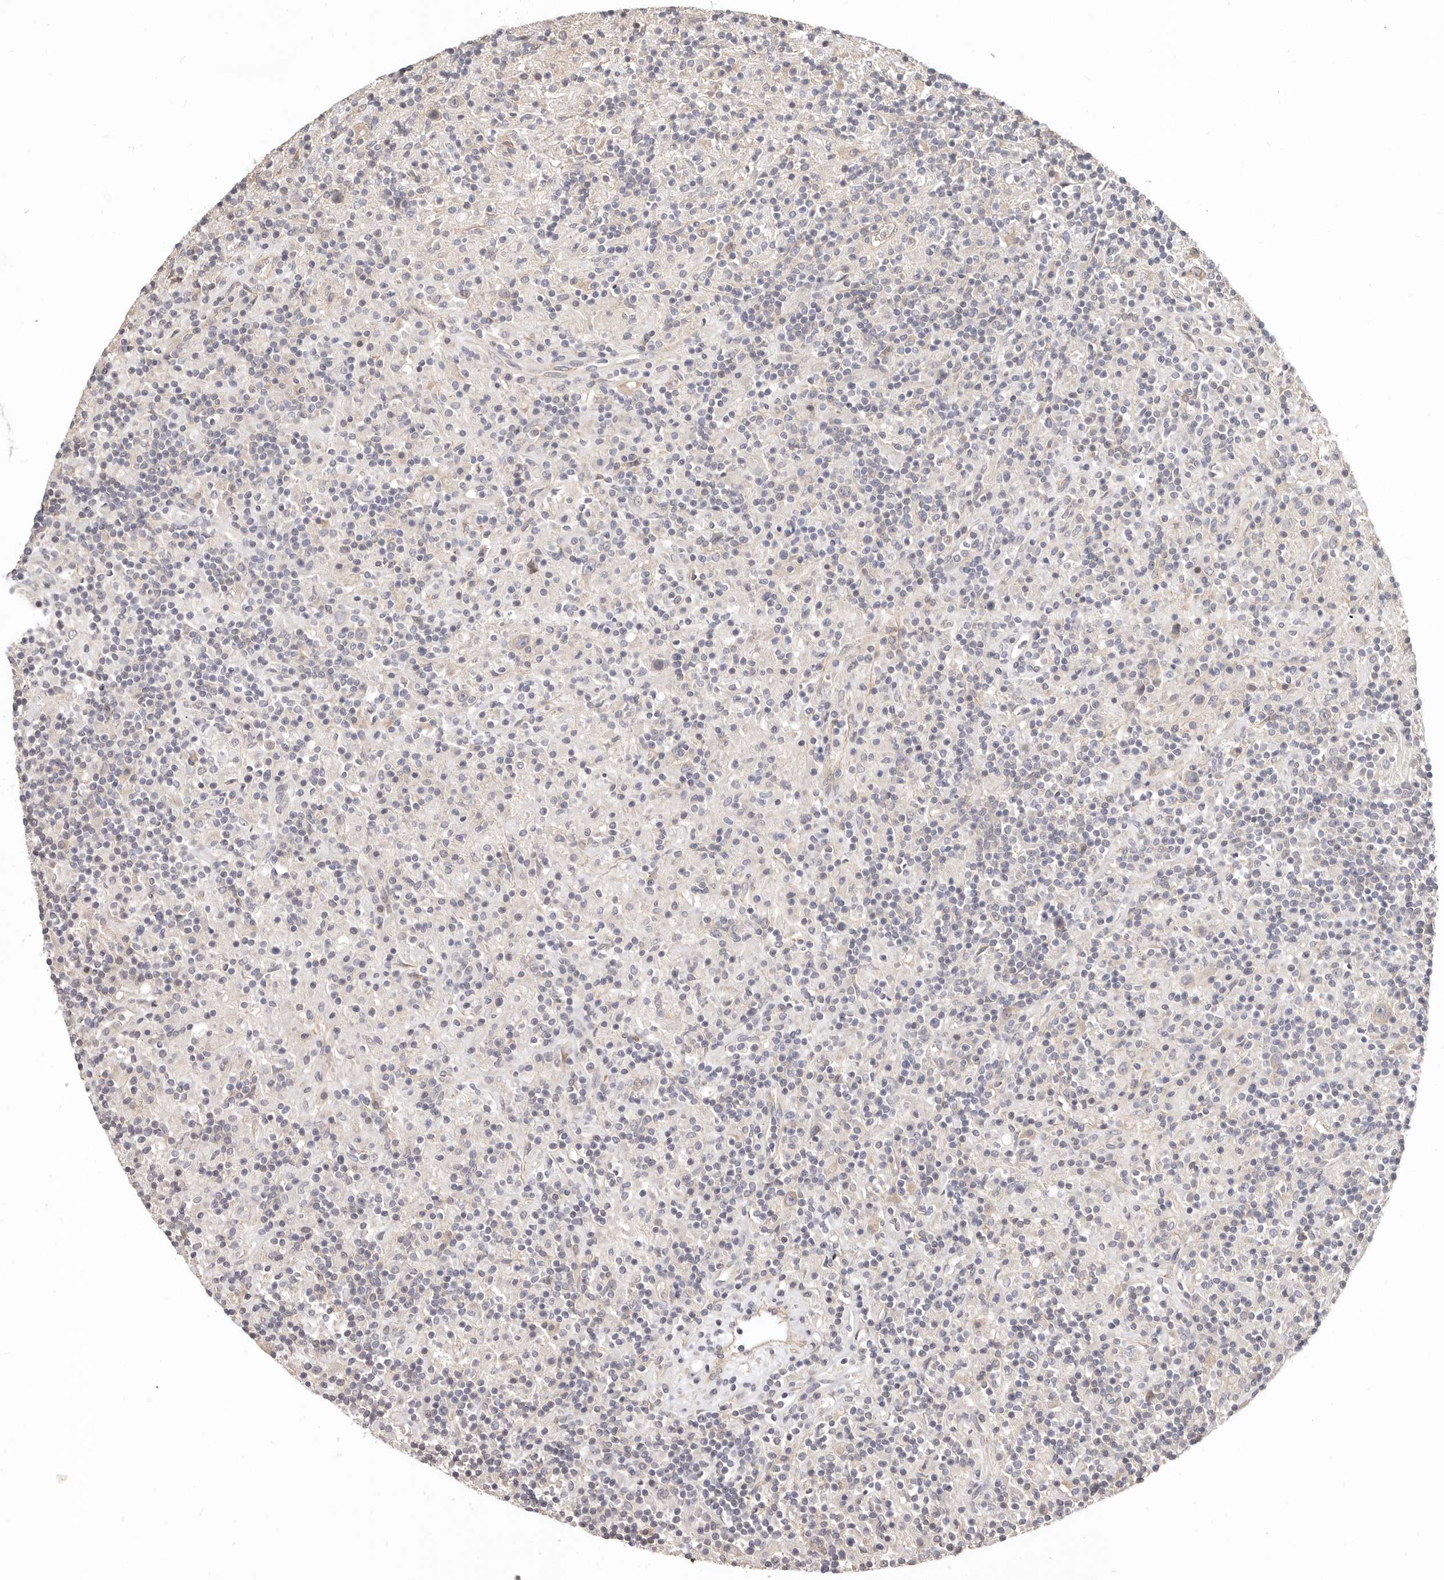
{"staining": {"intensity": "negative", "quantity": "none", "location": "none"}, "tissue": "lymphoma", "cell_type": "Tumor cells", "image_type": "cancer", "snomed": [{"axis": "morphology", "description": "Hodgkin's disease, NOS"}, {"axis": "topography", "description": "Lymph node"}], "caption": "Image shows no significant protein expression in tumor cells of lymphoma.", "gene": "ZRANB1", "patient": {"sex": "male", "age": 70}}